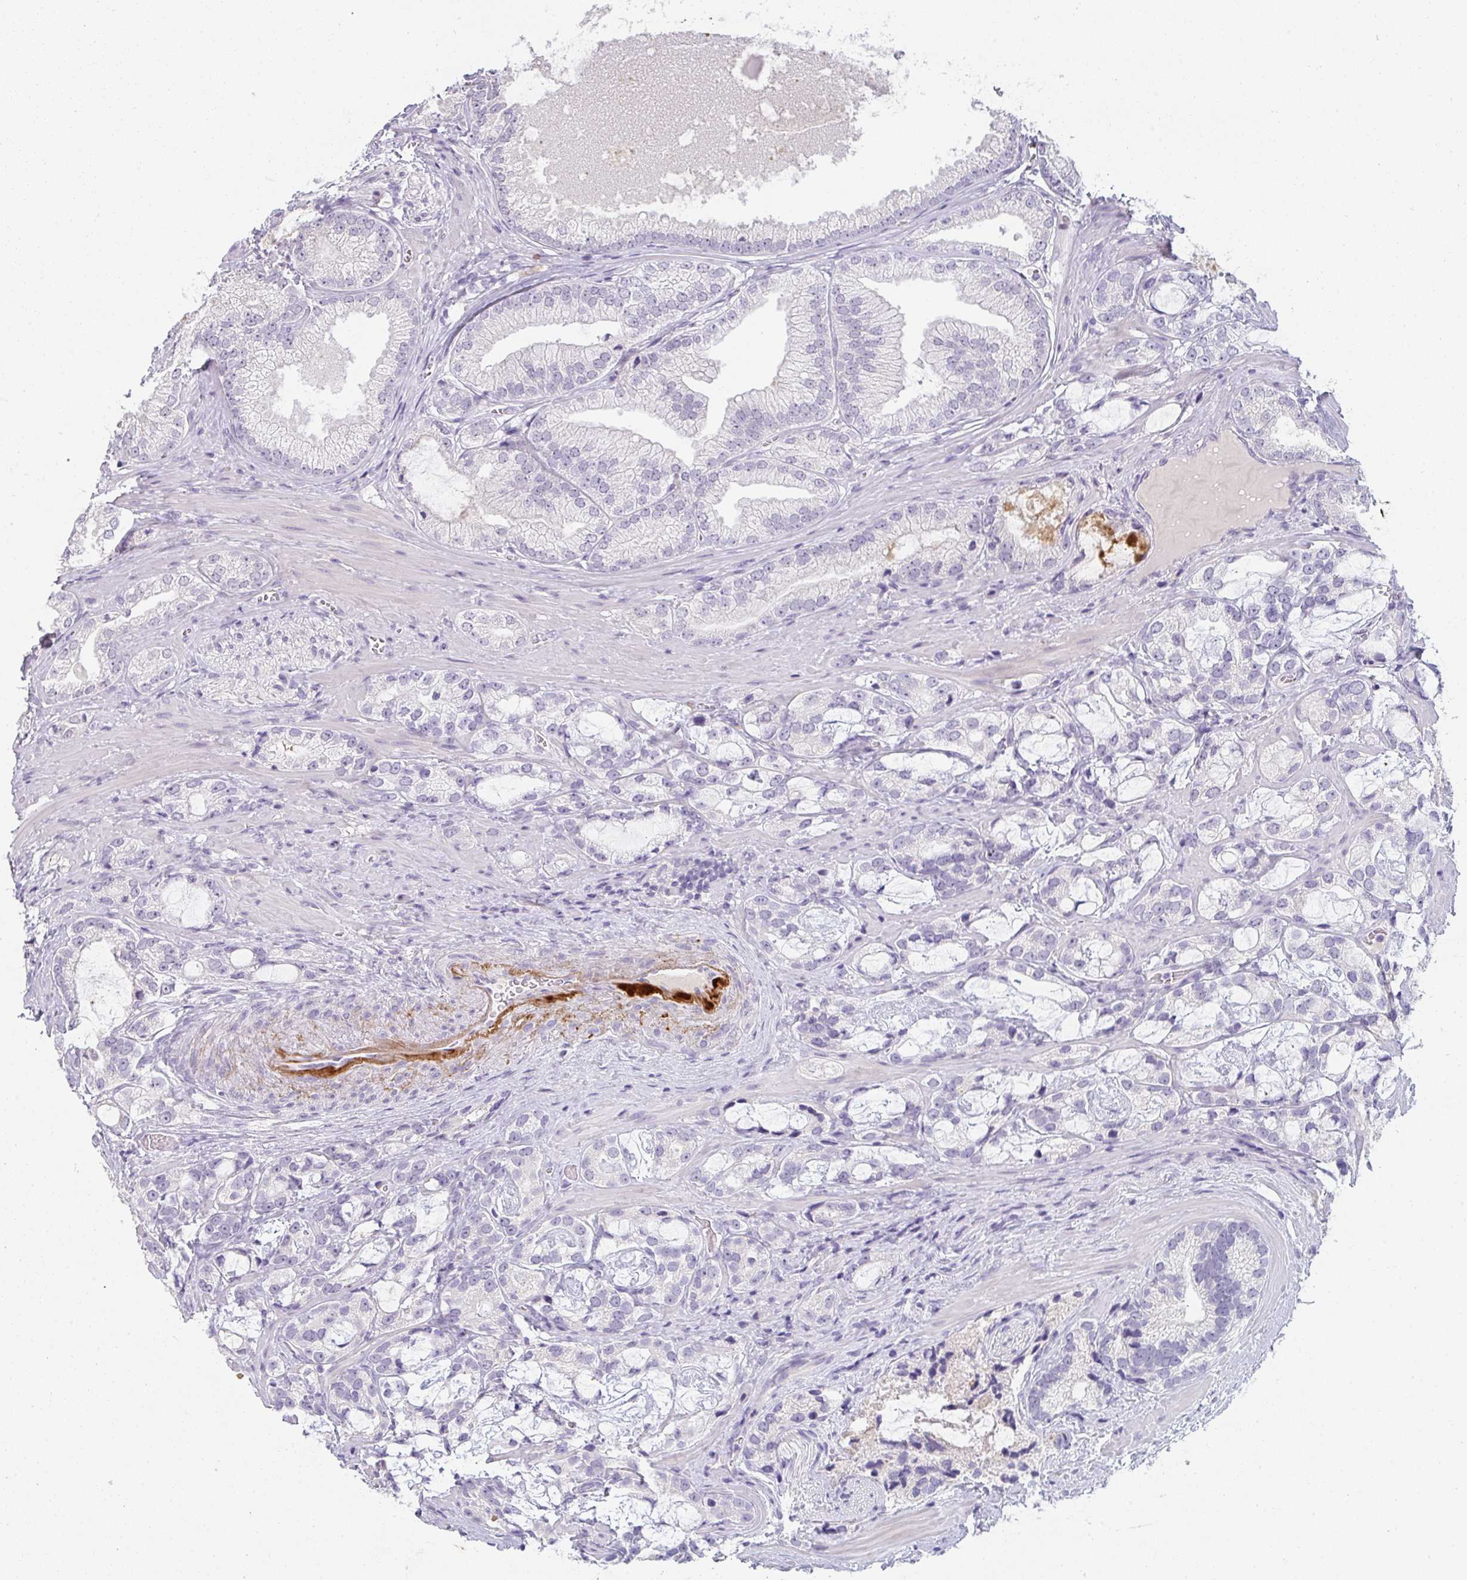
{"staining": {"intensity": "negative", "quantity": "none", "location": "none"}, "tissue": "prostate cancer", "cell_type": "Tumor cells", "image_type": "cancer", "snomed": [{"axis": "morphology", "description": "Adenocarcinoma, Medium grade"}, {"axis": "topography", "description": "Prostate"}], "caption": "The micrograph demonstrates no staining of tumor cells in prostate adenocarcinoma (medium-grade).", "gene": "C1QTNF8", "patient": {"sex": "male", "age": 57}}